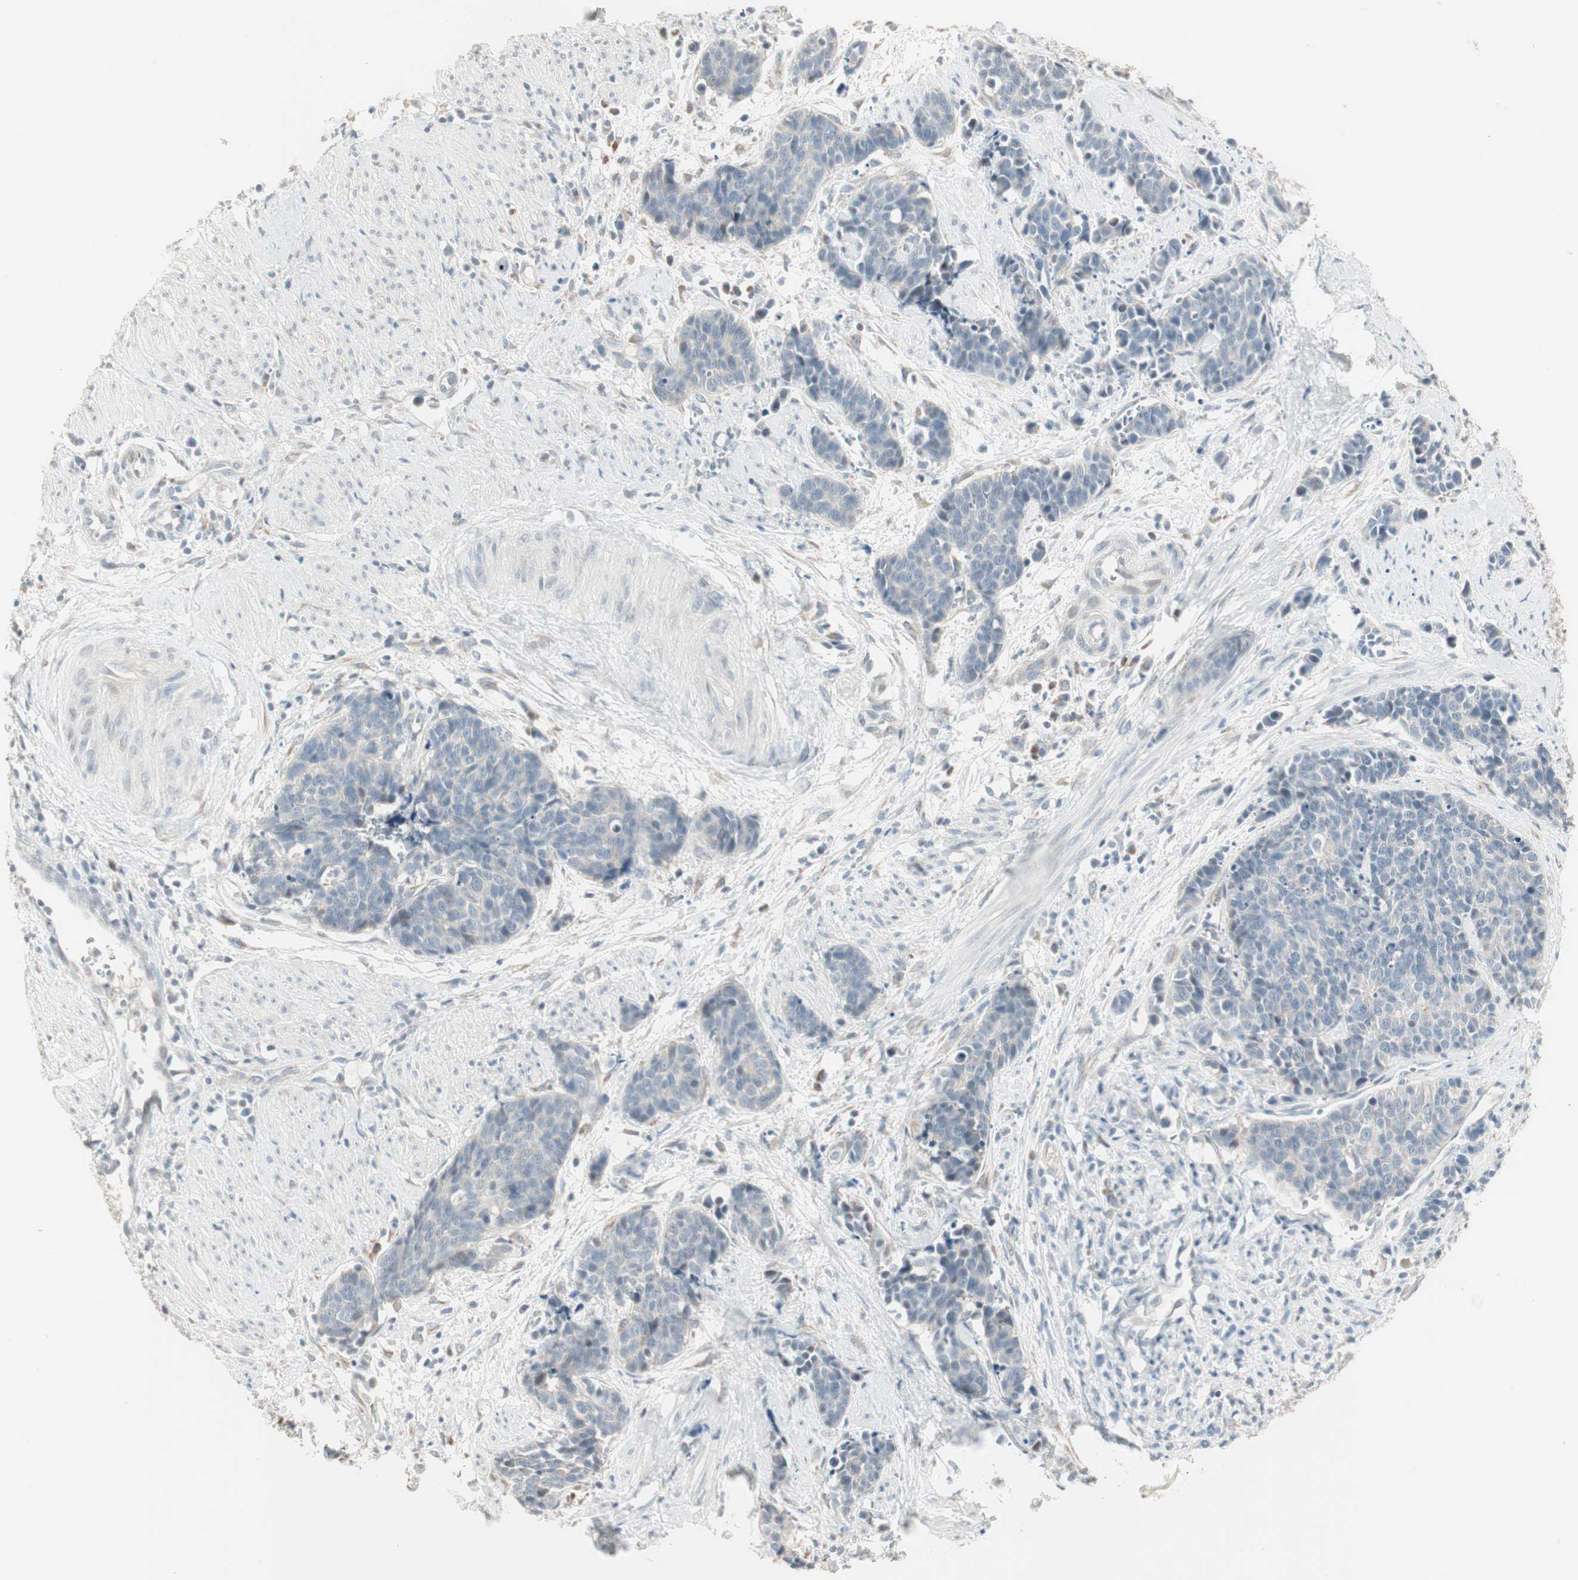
{"staining": {"intensity": "negative", "quantity": "none", "location": "none"}, "tissue": "cervical cancer", "cell_type": "Tumor cells", "image_type": "cancer", "snomed": [{"axis": "morphology", "description": "Squamous cell carcinoma, NOS"}, {"axis": "topography", "description": "Cervix"}], "caption": "A high-resolution histopathology image shows immunohistochemistry (IHC) staining of cervical cancer (squamous cell carcinoma), which exhibits no significant expression in tumor cells. Nuclei are stained in blue.", "gene": "PDZK1", "patient": {"sex": "female", "age": 35}}